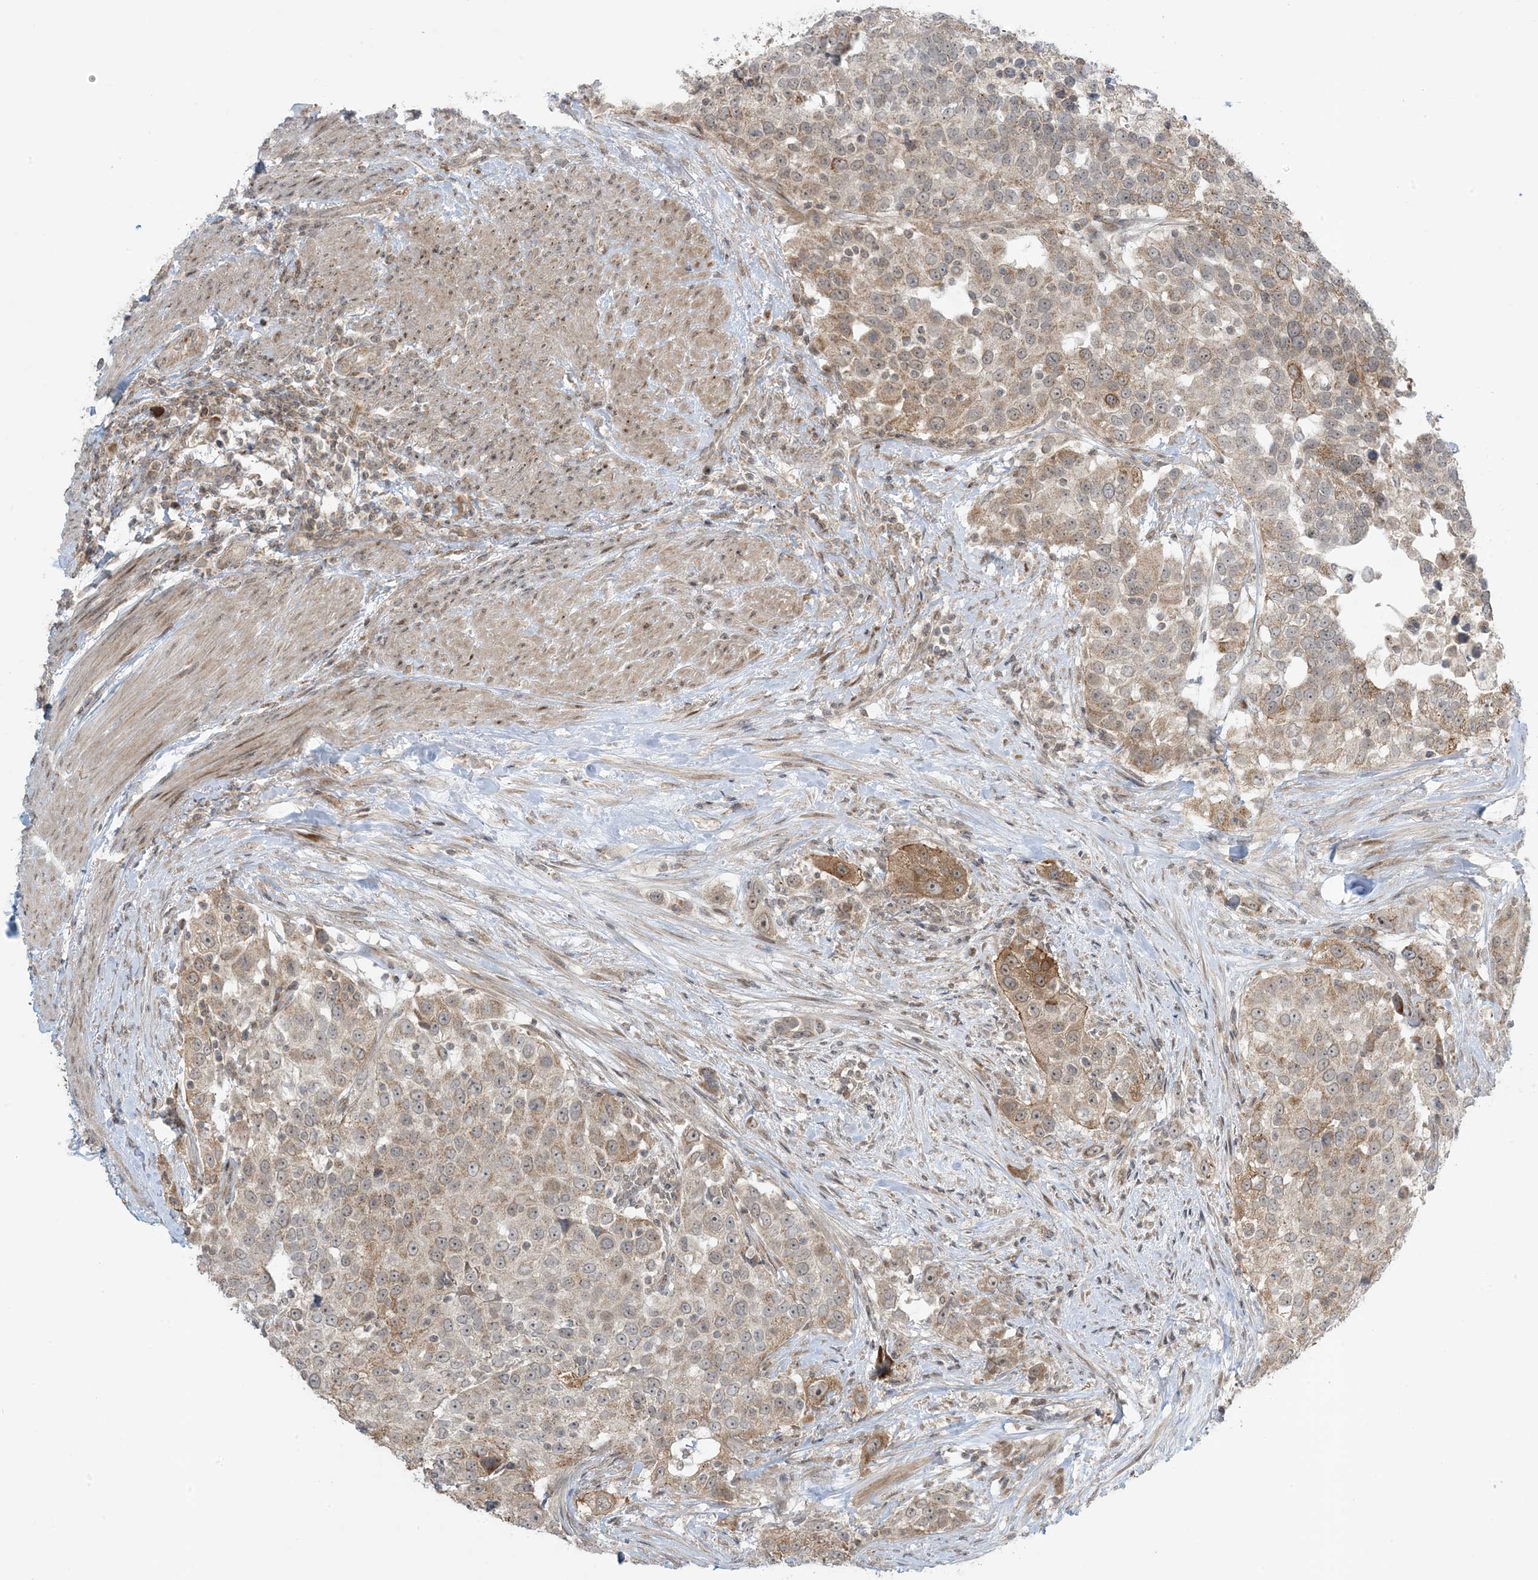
{"staining": {"intensity": "moderate", "quantity": "25%-75%", "location": "cytoplasmic/membranous"}, "tissue": "urothelial cancer", "cell_type": "Tumor cells", "image_type": "cancer", "snomed": [{"axis": "morphology", "description": "Urothelial carcinoma, High grade"}, {"axis": "topography", "description": "Urinary bladder"}], "caption": "Immunohistochemistry (IHC) histopathology image of human urothelial cancer stained for a protein (brown), which demonstrates medium levels of moderate cytoplasmic/membranous staining in approximately 25%-75% of tumor cells.", "gene": "PHLDB2", "patient": {"sex": "female", "age": 80}}